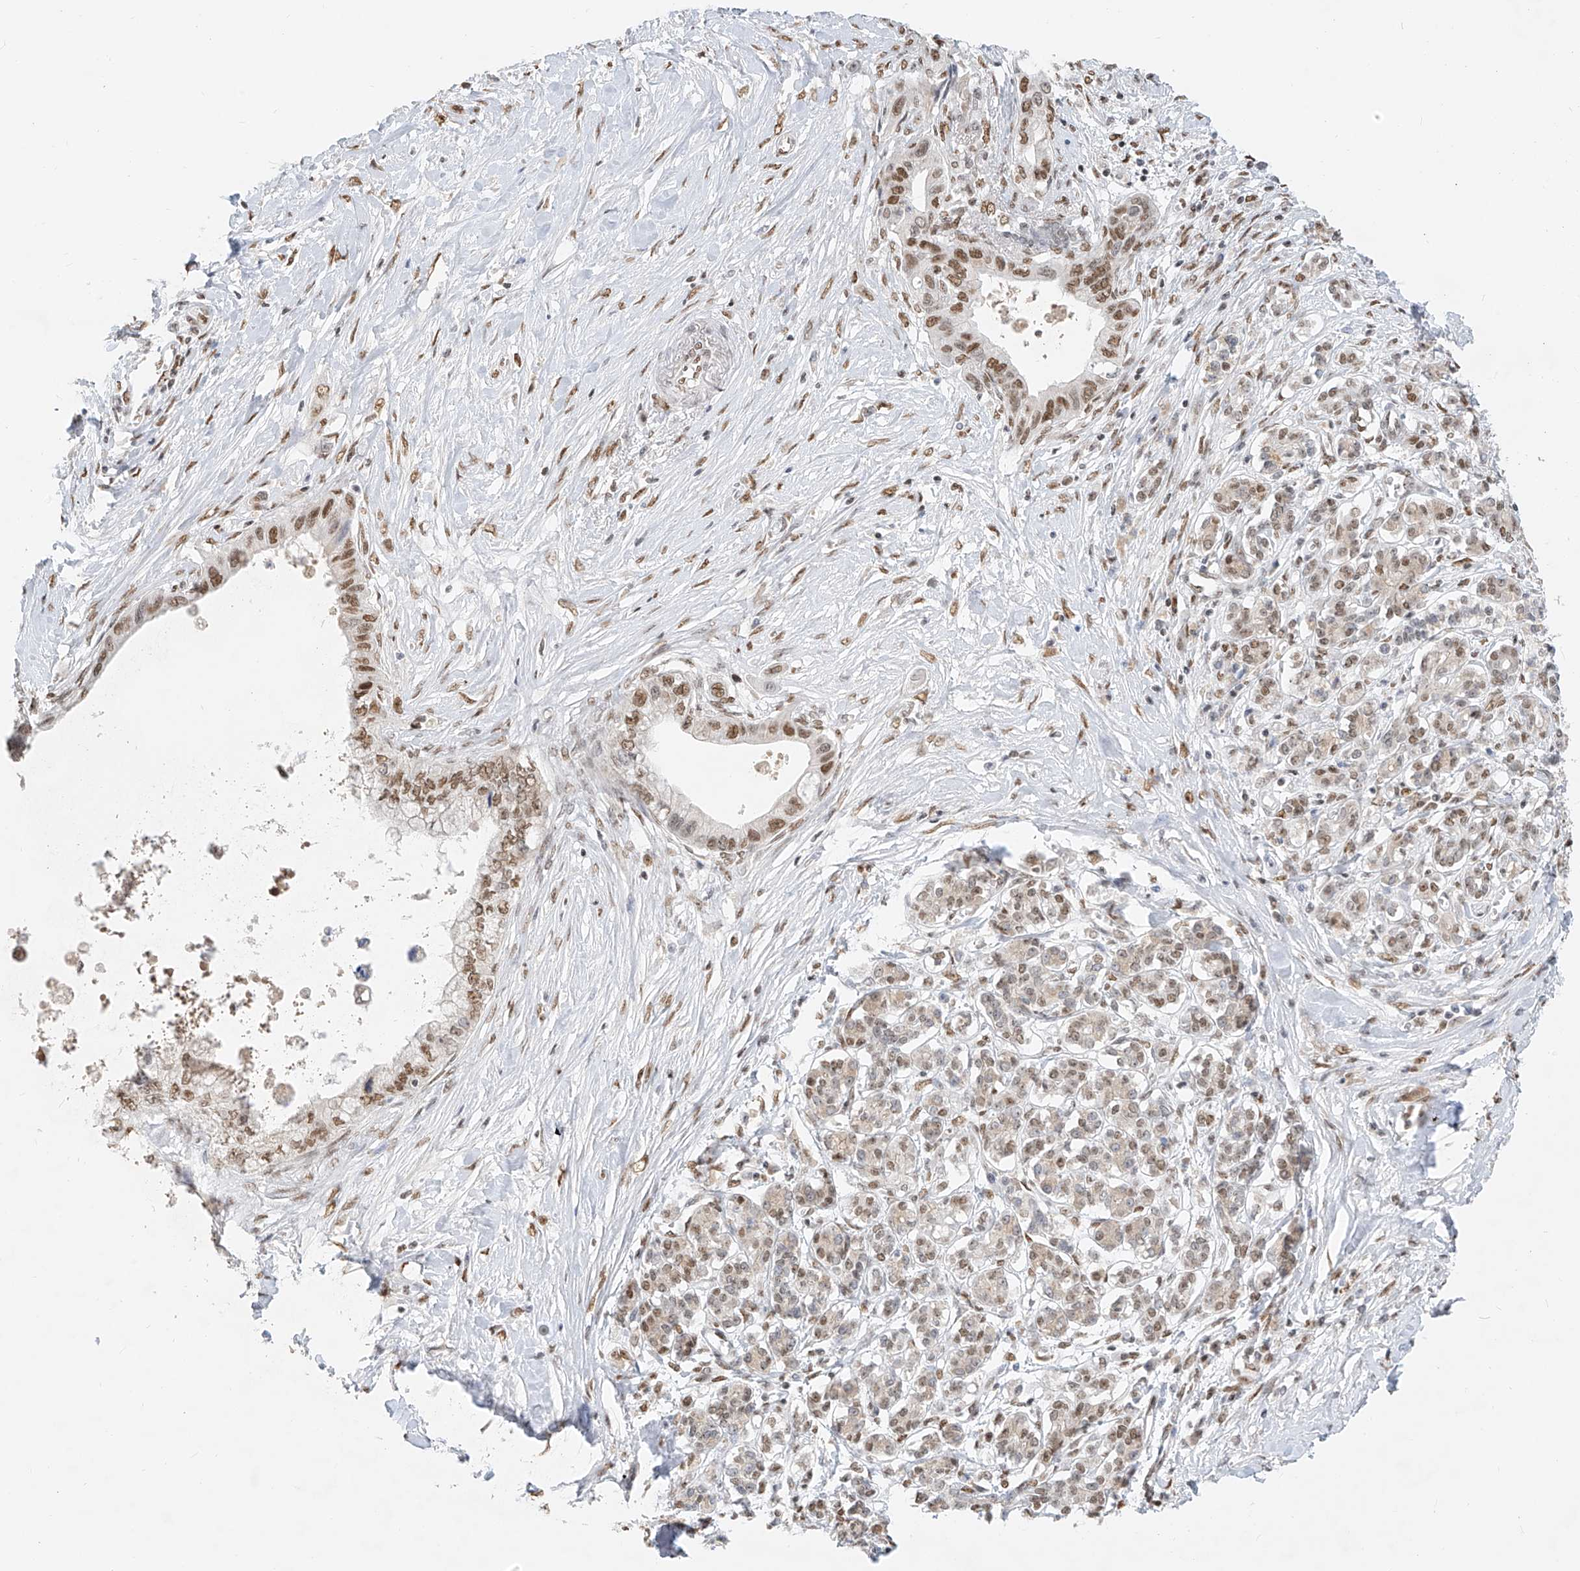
{"staining": {"intensity": "moderate", "quantity": ">75%", "location": "nuclear"}, "tissue": "pancreatic cancer", "cell_type": "Tumor cells", "image_type": "cancer", "snomed": [{"axis": "morphology", "description": "Adenocarcinoma, NOS"}, {"axis": "topography", "description": "Pancreas"}], "caption": "Brown immunohistochemical staining in human pancreatic adenocarcinoma displays moderate nuclear staining in about >75% of tumor cells. (DAB IHC, brown staining for protein, blue staining for nuclei).", "gene": "NHSL1", "patient": {"sex": "female", "age": 73}}